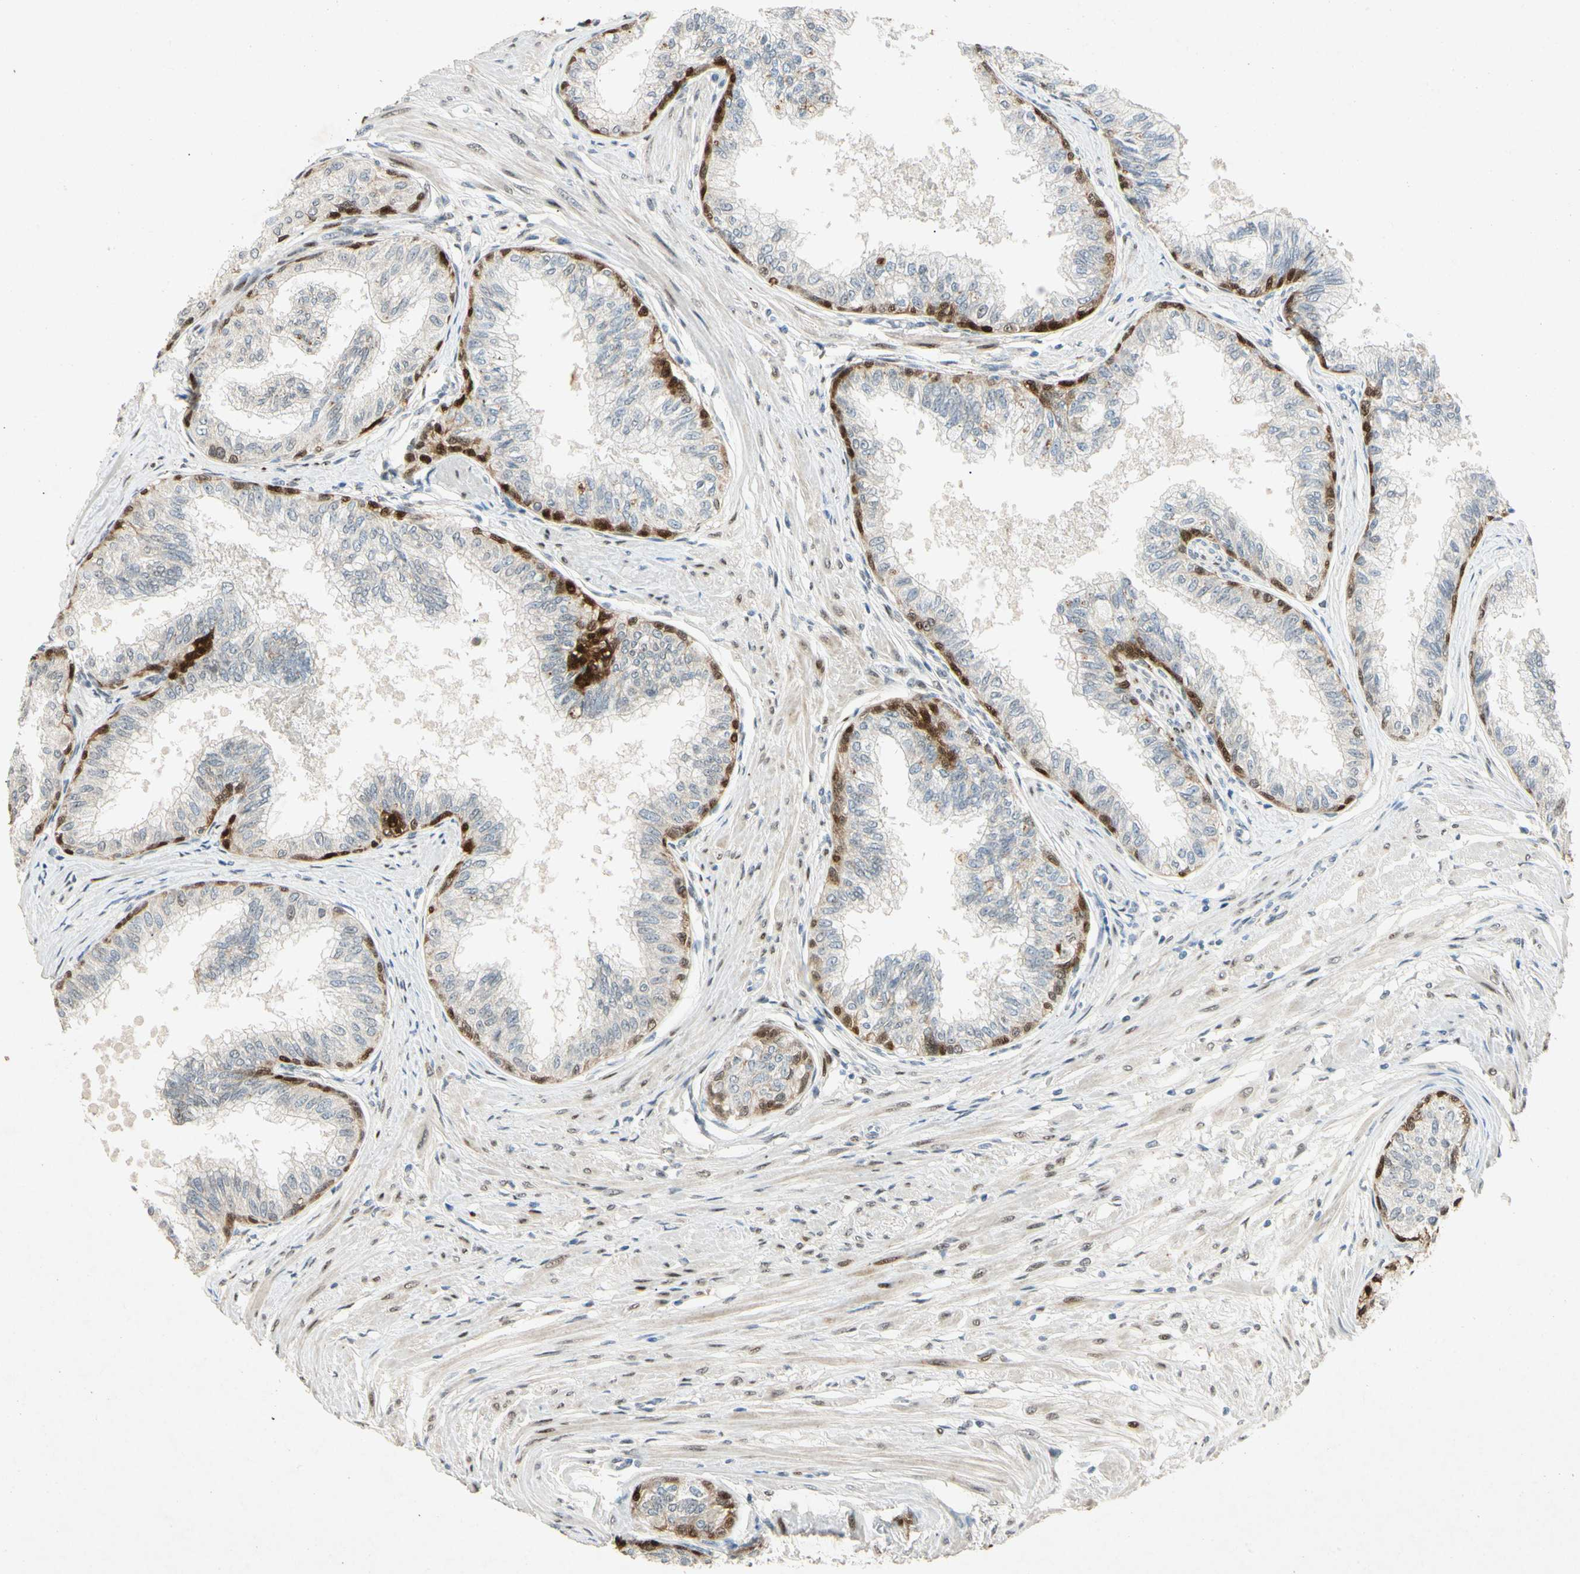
{"staining": {"intensity": "strong", "quantity": "25%-75%", "location": "cytoplasmic/membranous,nuclear"}, "tissue": "prostate", "cell_type": "Glandular cells", "image_type": "normal", "snomed": [{"axis": "morphology", "description": "Normal tissue, NOS"}, {"axis": "topography", "description": "Prostate"}, {"axis": "topography", "description": "Seminal veicle"}], "caption": "DAB (3,3'-diaminobenzidine) immunohistochemical staining of benign human prostate displays strong cytoplasmic/membranous,nuclear protein staining in about 25%-75% of glandular cells. Nuclei are stained in blue.", "gene": "HSPA1B", "patient": {"sex": "male", "age": 60}}